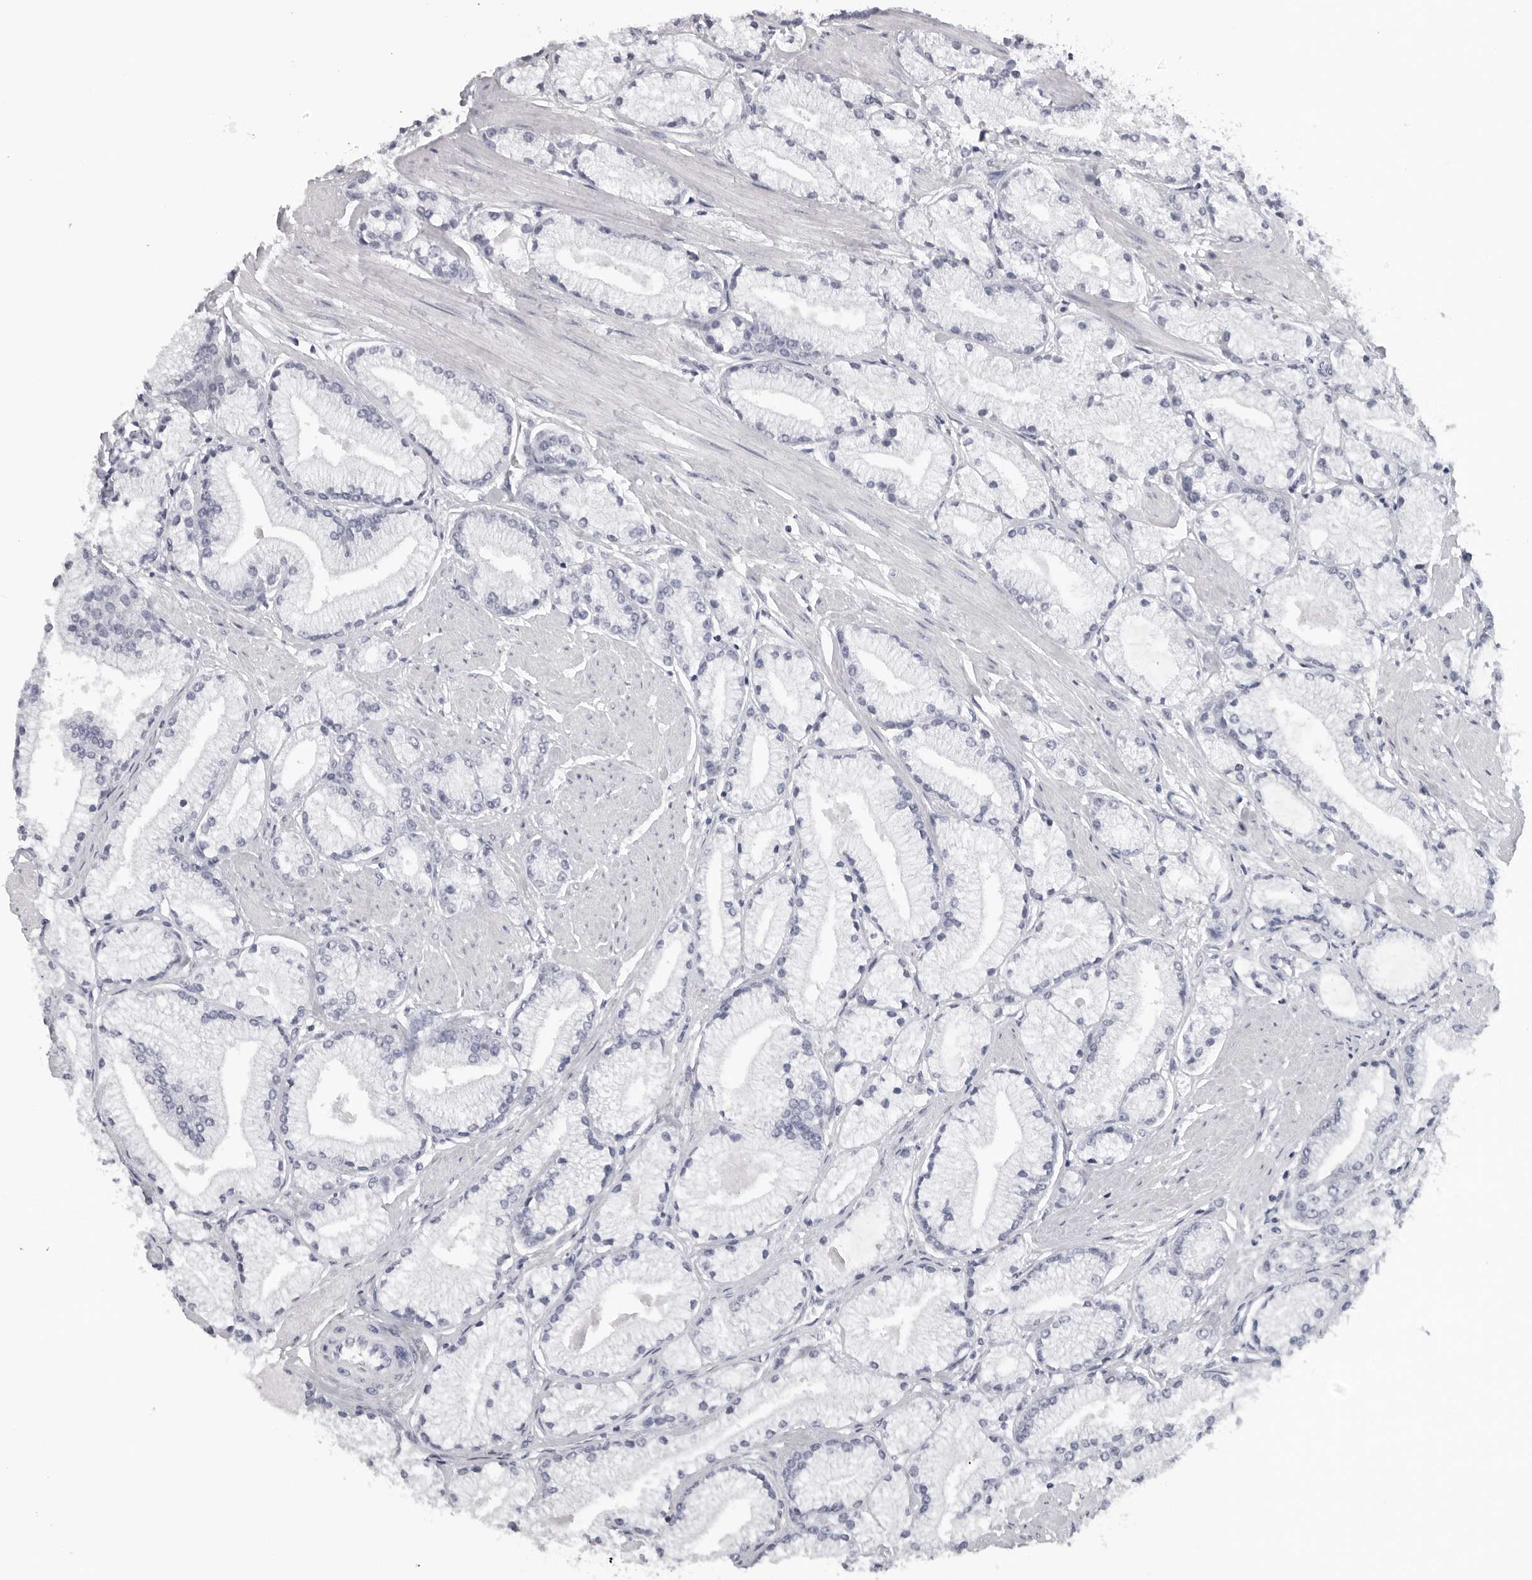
{"staining": {"intensity": "negative", "quantity": "none", "location": "none"}, "tissue": "prostate cancer", "cell_type": "Tumor cells", "image_type": "cancer", "snomed": [{"axis": "morphology", "description": "Adenocarcinoma, High grade"}, {"axis": "topography", "description": "Prostate"}], "caption": "Micrograph shows no significant protein positivity in tumor cells of prostate cancer. Brightfield microscopy of IHC stained with DAB (brown) and hematoxylin (blue), captured at high magnification.", "gene": "ESPN", "patient": {"sex": "male", "age": 50}}